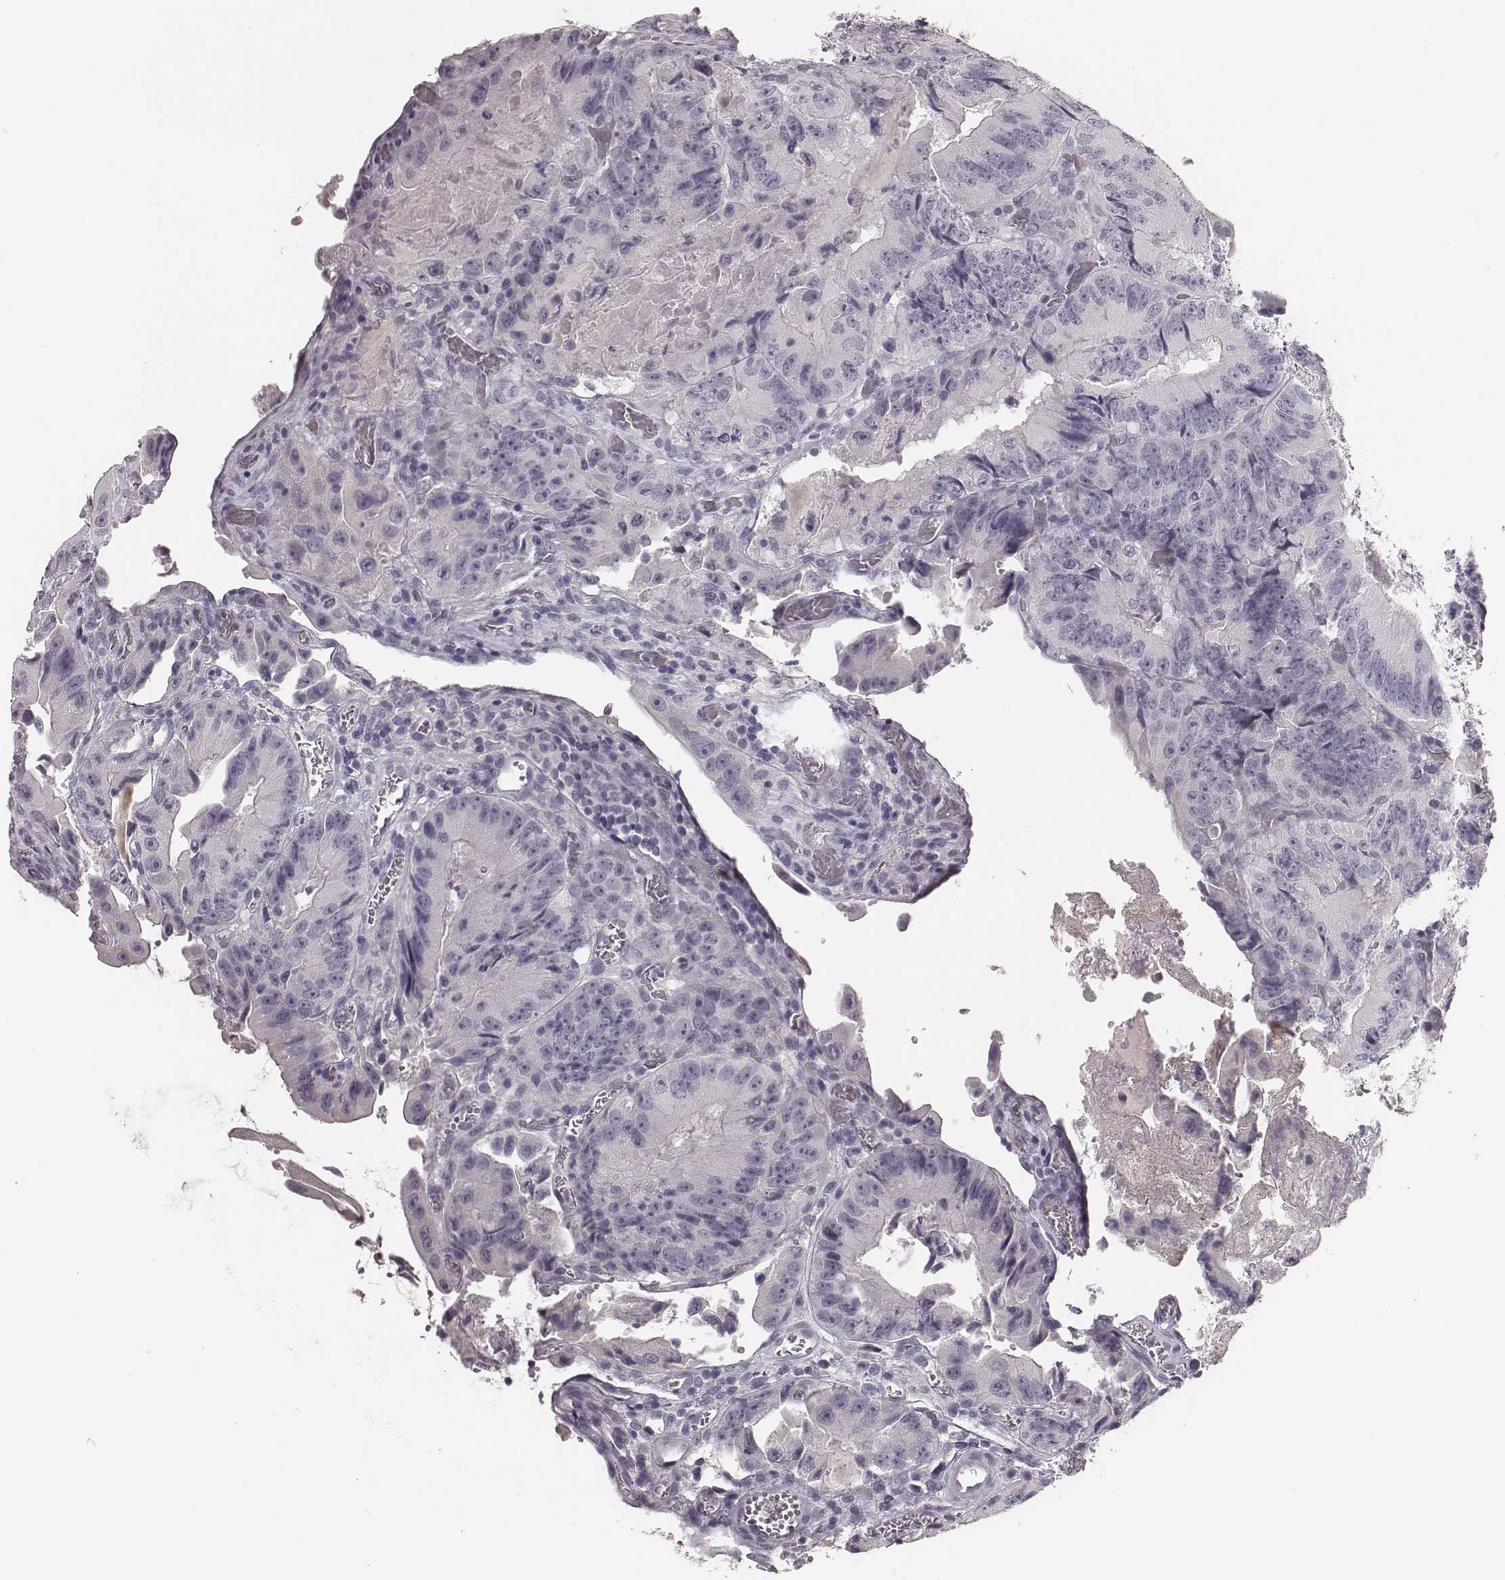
{"staining": {"intensity": "negative", "quantity": "none", "location": "none"}, "tissue": "colorectal cancer", "cell_type": "Tumor cells", "image_type": "cancer", "snomed": [{"axis": "morphology", "description": "Adenocarcinoma, NOS"}, {"axis": "topography", "description": "Colon"}], "caption": "Colorectal cancer was stained to show a protein in brown. There is no significant positivity in tumor cells.", "gene": "CSHL1", "patient": {"sex": "female", "age": 86}}